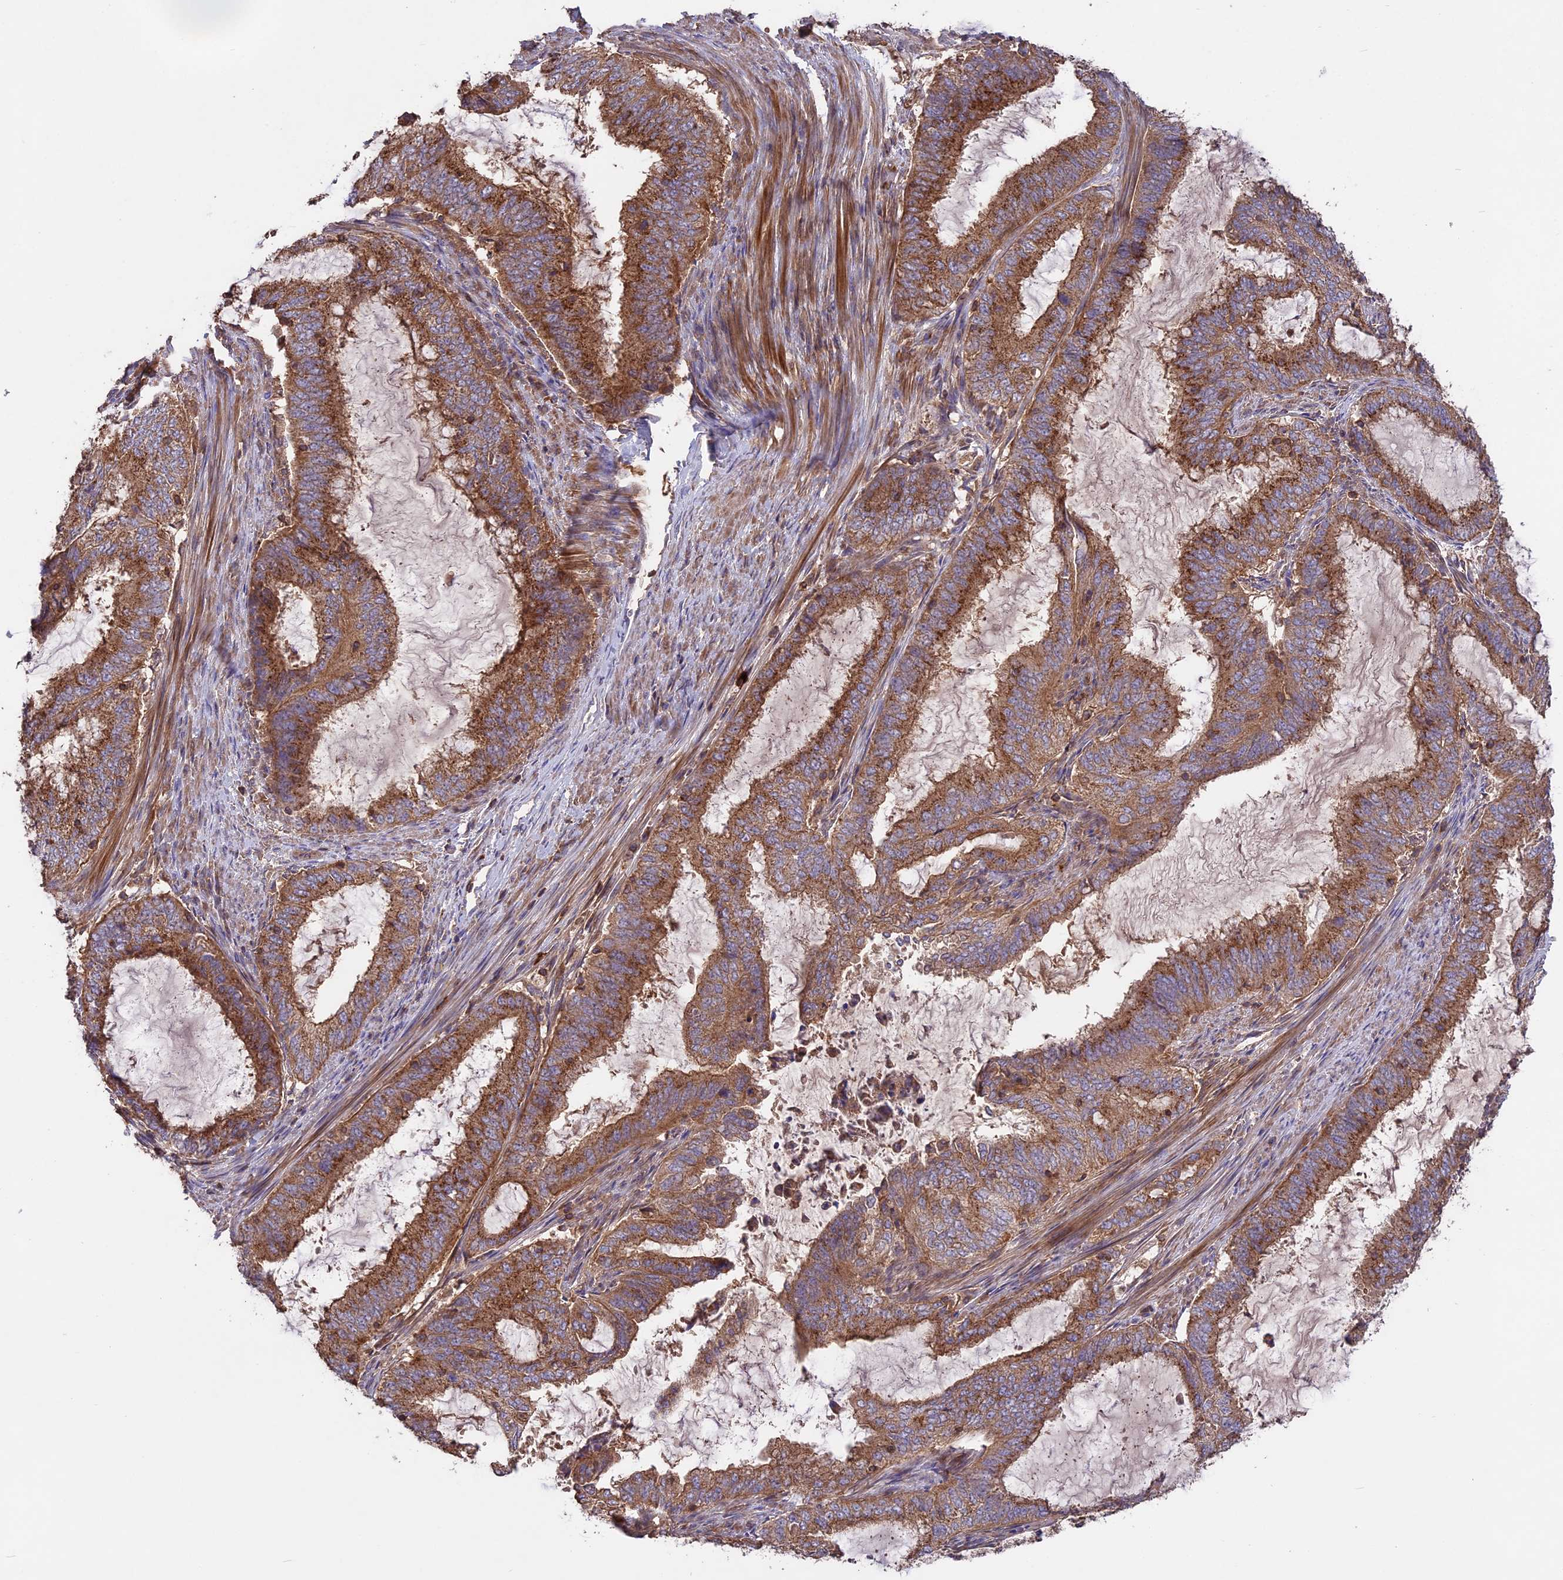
{"staining": {"intensity": "moderate", "quantity": ">75%", "location": "cytoplasmic/membranous"}, "tissue": "endometrial cancer", "cell_type": "Tumor cells", "image_type": "cancer", "snomed": [{"axis": "morphology", "description": "Adenocarcinoma, NOS"}, {"axis": "topography", "description": "Endometrium"}], "caption": "Moderate cytoplasmic/membranous staining for a protein is identified in approximately >75% of tumor cells of endometrial adenocarcinoma using immunohistochemistry.", "gene": "NUDT8", "patient": {"sex": "female", "age": 51}}